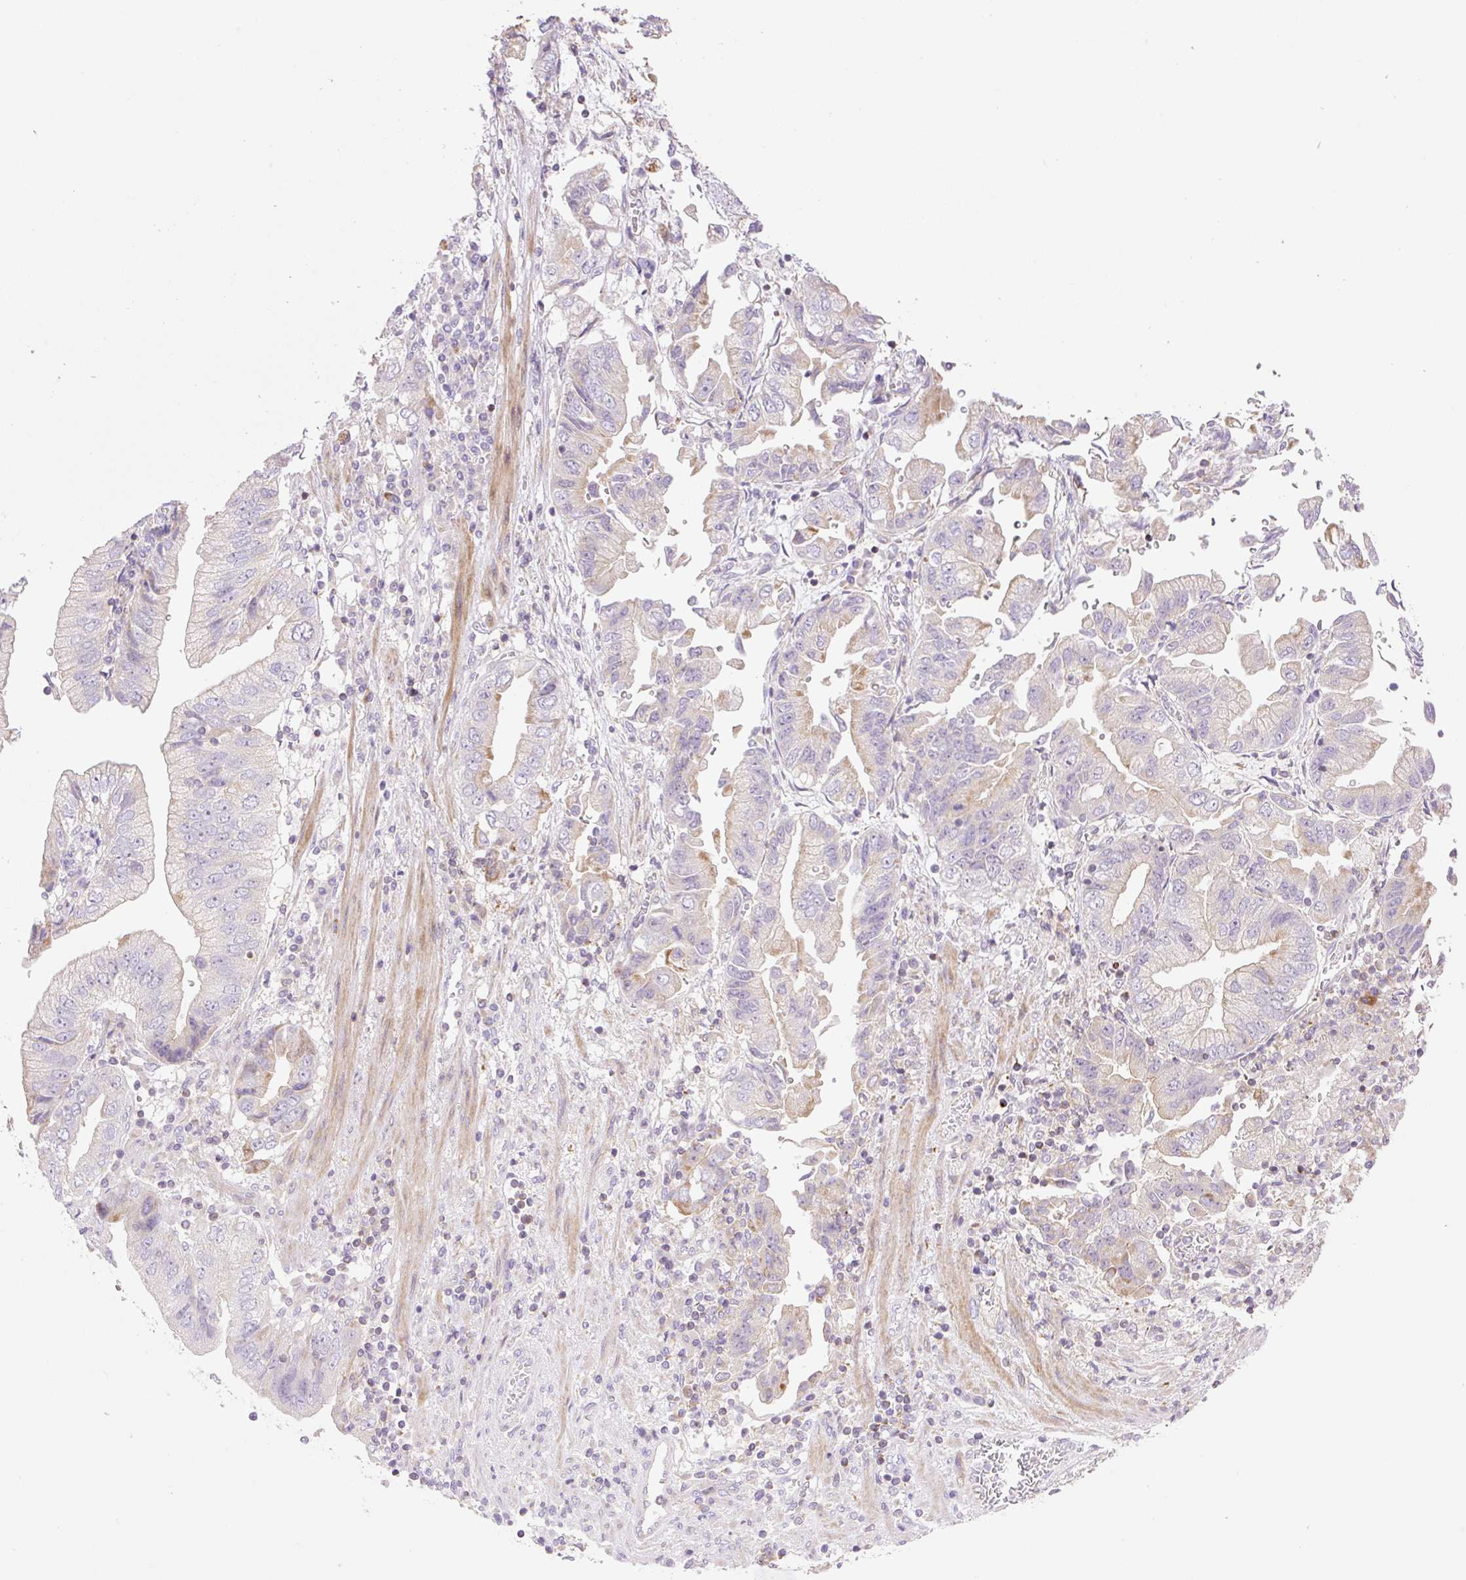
{"staining": {"intensity": "weak", "quantity": "<25%", "location": "cytoplasmic/membranous"}, "tissue": "stomach cancer", "cell_type": "Tumor cells", "image_type": "cancer", "snomed": [{"axis": "morphology", "description": "Adenocarcinoma, NOS"}, {"axis": "topography", "description": "Stomach"}], "caption": "IHC photomicrograph of neoplastic tissue: stomach cancer (adenocarcinoma) stained with DAB (3,3'-diaminobenzidine) demonstrates no significant protein staining in tumor cells. Brightfield microscopy of immunohistochemistry (IHC) stained with DAB (brown) and hematoxylin (blue), captured at high magnification.", "gene": "VPS25", "patient": {"sex": "male", "age": 62}}